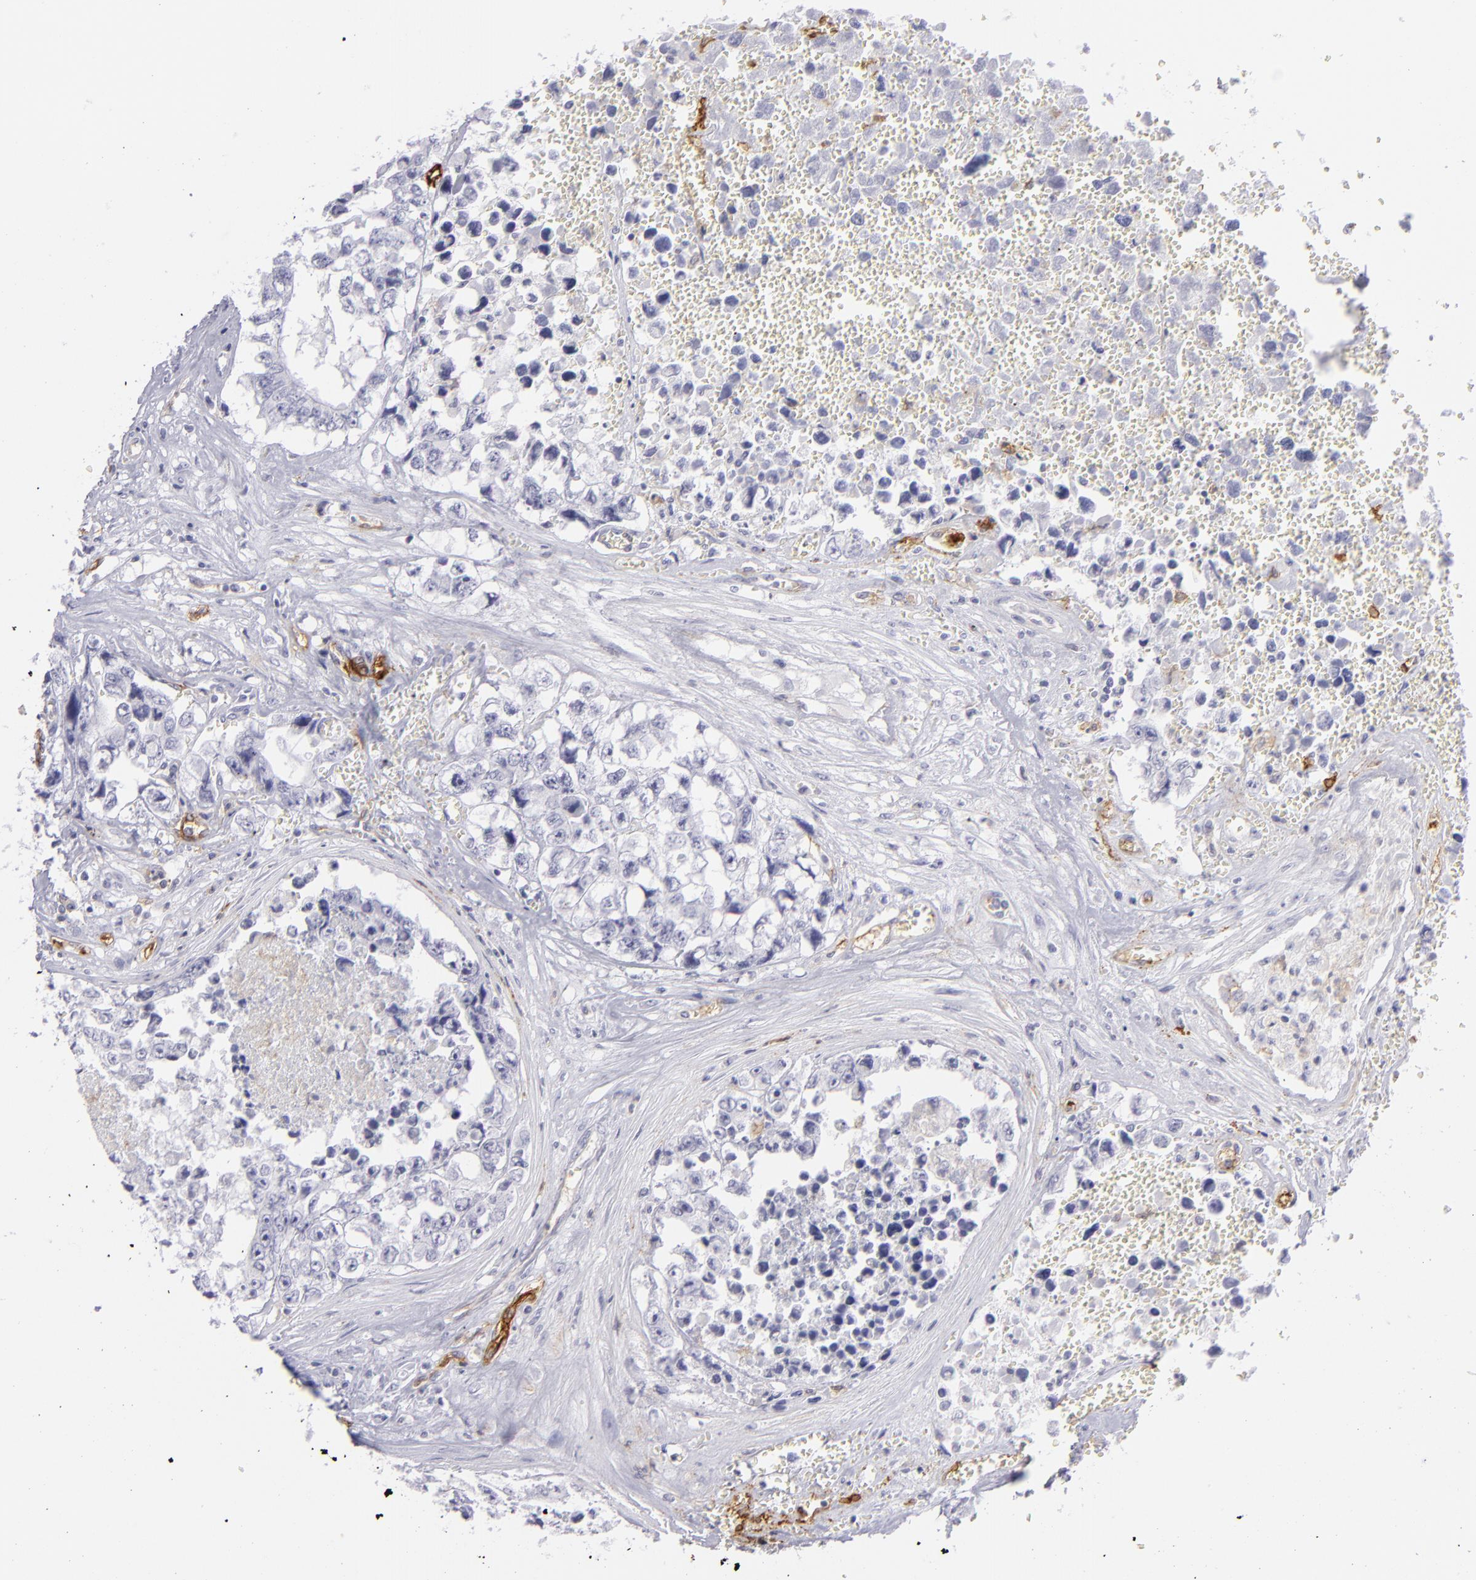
{"staining": {"intensity": "negative", "quantity": "none", "location": "none"}, "tissue": "testis cancer", "cell_type": "Tumor cells", "image_type": "cancer", "snomed": [{"axis": "morphology", "description": "Carcinoma, Embryonal, NOS"}, {"axis": "topography", "description": "Testis"}], "caption": "Testis embryonal carcinoma stained for a protein using IHC shows no positivity tumor cells.", "gene": "THBD", "patient": {"sex": "male", "age": 31}}